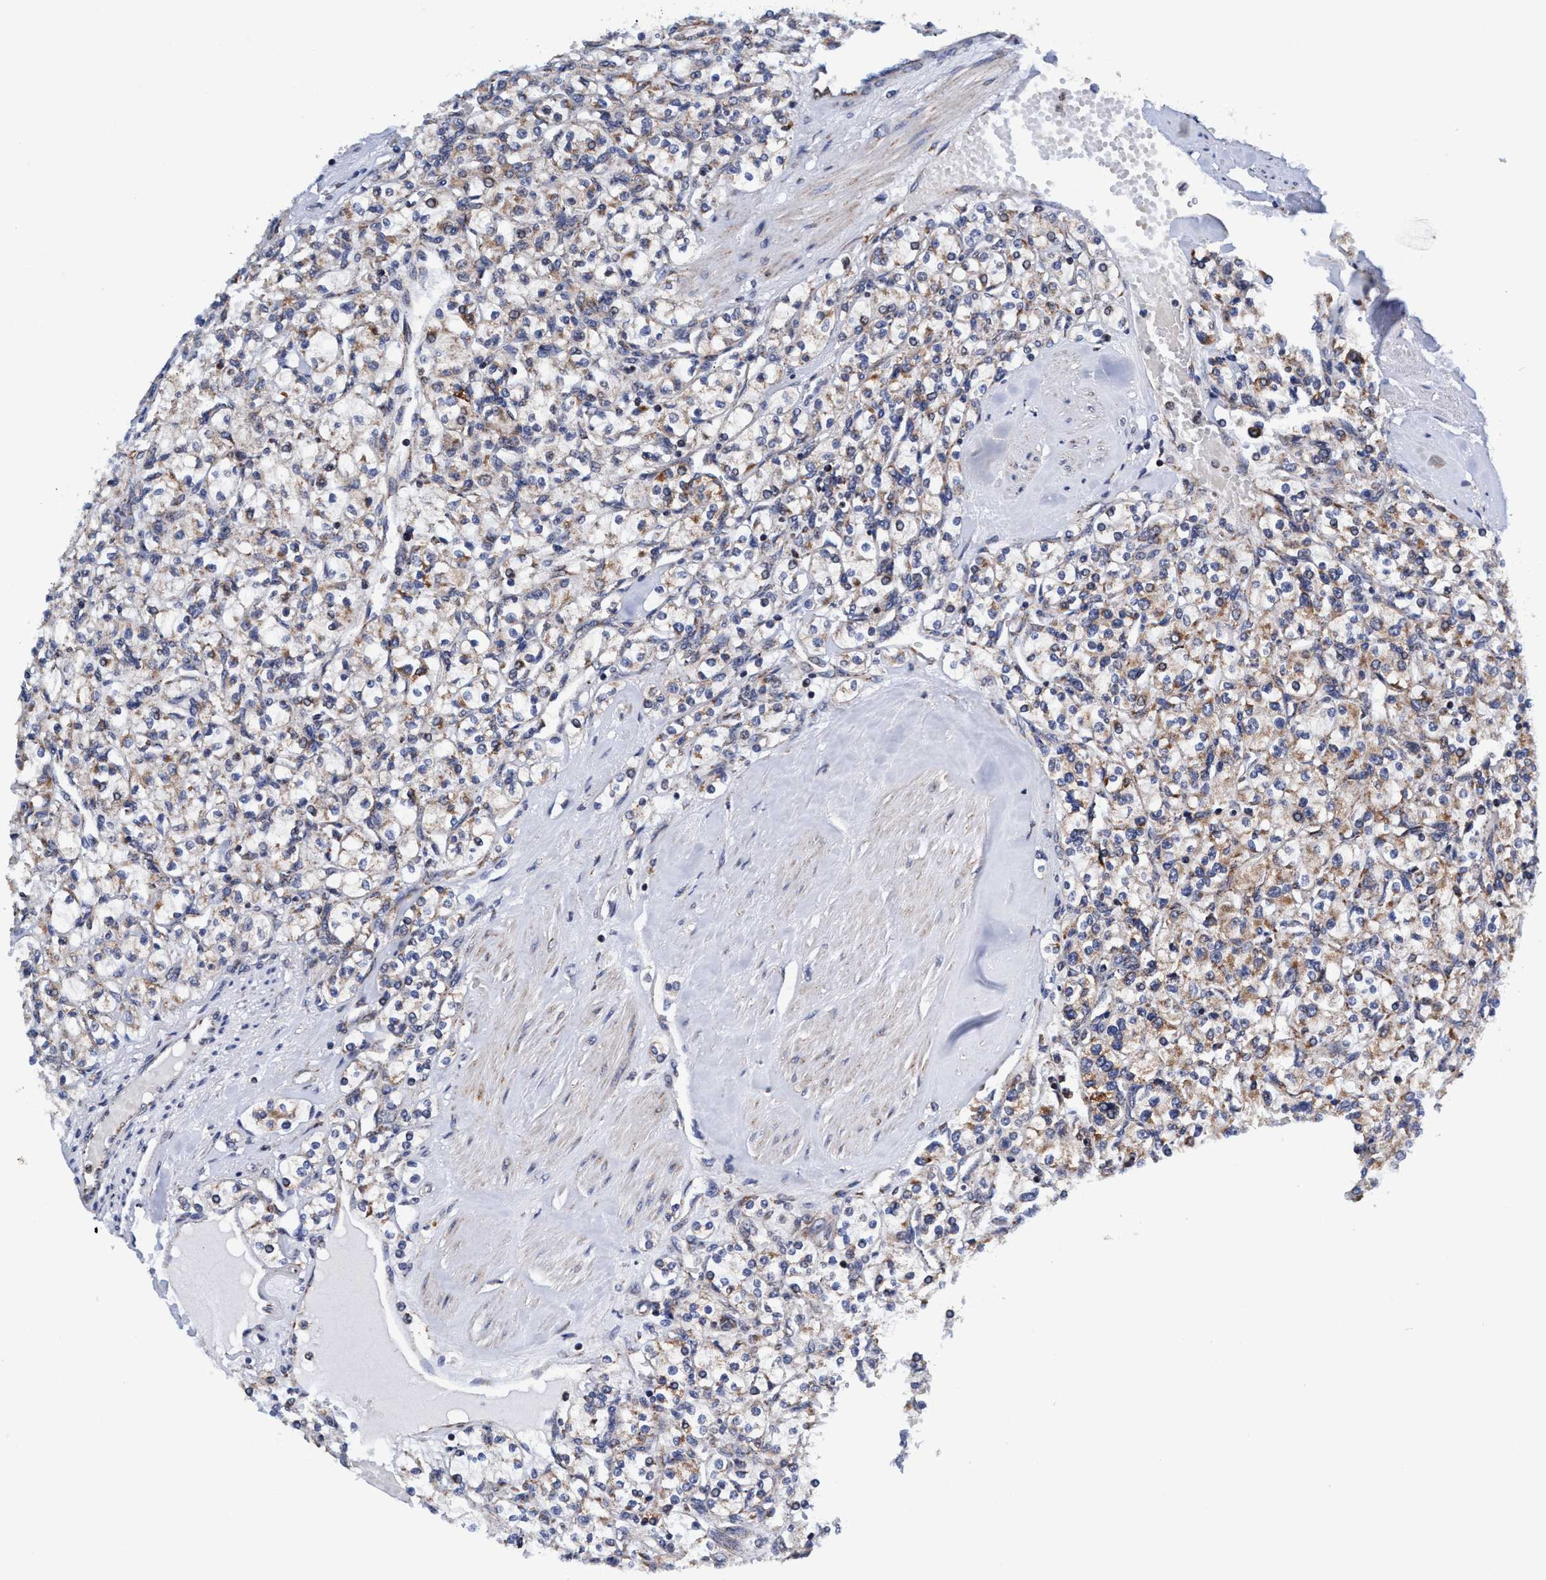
{"staining": {"intensity": "weak", "quantity": "<25%", "location": "cytoplasmic/membranous"}, "tissue": "renal cancer", "cell_type": "Tumor cells", "image_type": "cancer", "snomed": [{"axis": "morphology", "description": "Adenocarcinoma, NOS"}, {"axis": "topography", "description": "Kidney"}], "caption": "IHC of renal adenocarcinoma exhibits no positivity in tumor cells.", "gene": "AGAP2", "patient": {"sex": "male", "age": 77}}